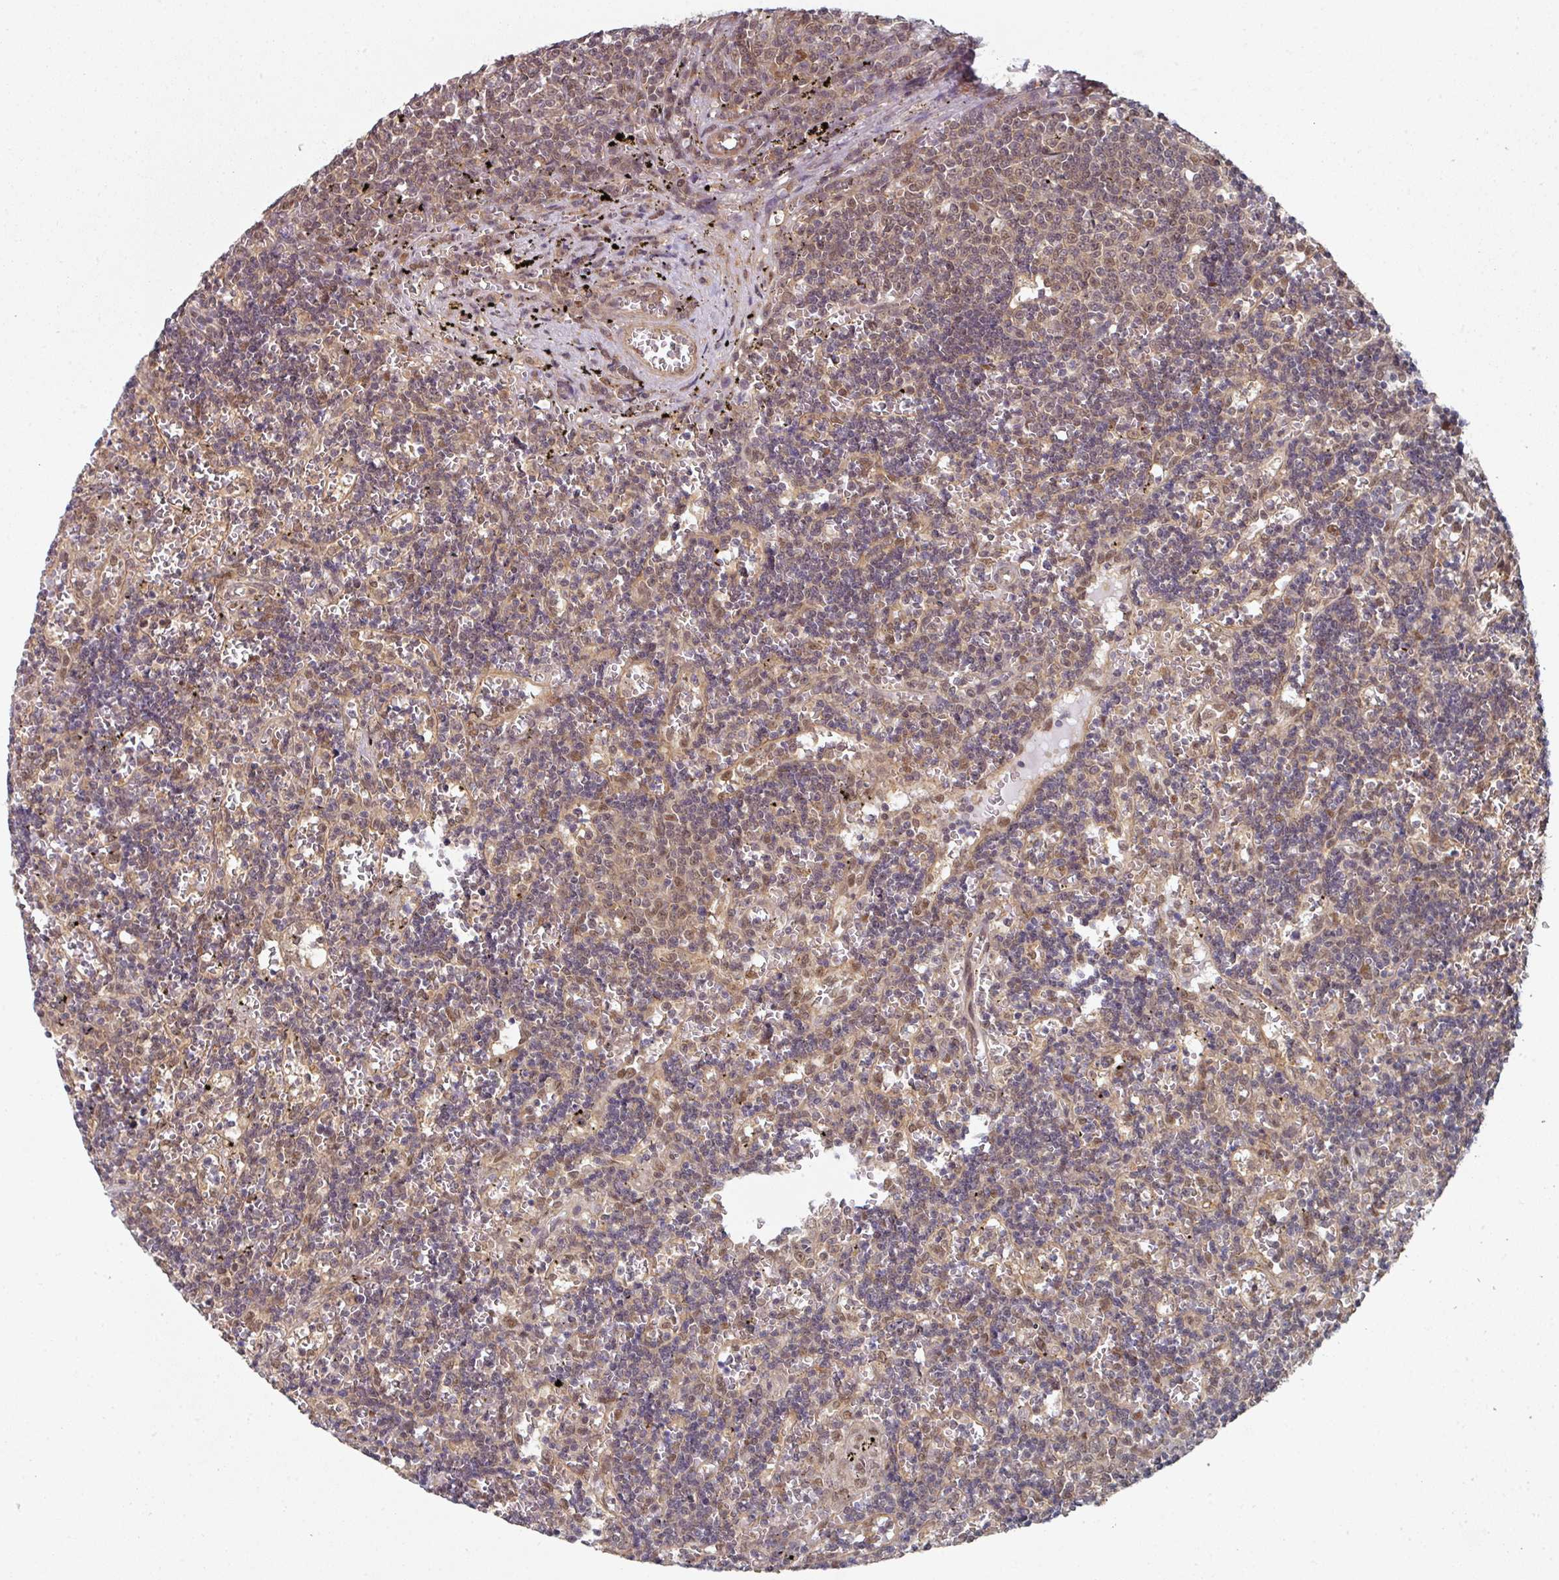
{"staining": {"intensity": "weak", "quantity": "25%-75%", "location": "nuclear"}, "tissue": "lymphoma", "cell_type": "Tumor cells", "image_type": "cancer", "snomed": [{"axis": "morphology", "description": "Malignant lymphoma, non-Hodgkin's type, Low grade"}, {"axis": "topography", "description": "Spleen"}], "caption": "Immunohistochemistry (IHC) histopathology image of neoplastic tissue: low-grade malignant lymphoma, non-Hodgkin's type stained using immunohistochemistry (IHC) reveals low levels of weak protein expression localized specifically in the nuclear of tumor cells, appearing as a nuclear brown color.", "gene": "PSME3IP1", "patient": {"sex": "male", "age": 60}}